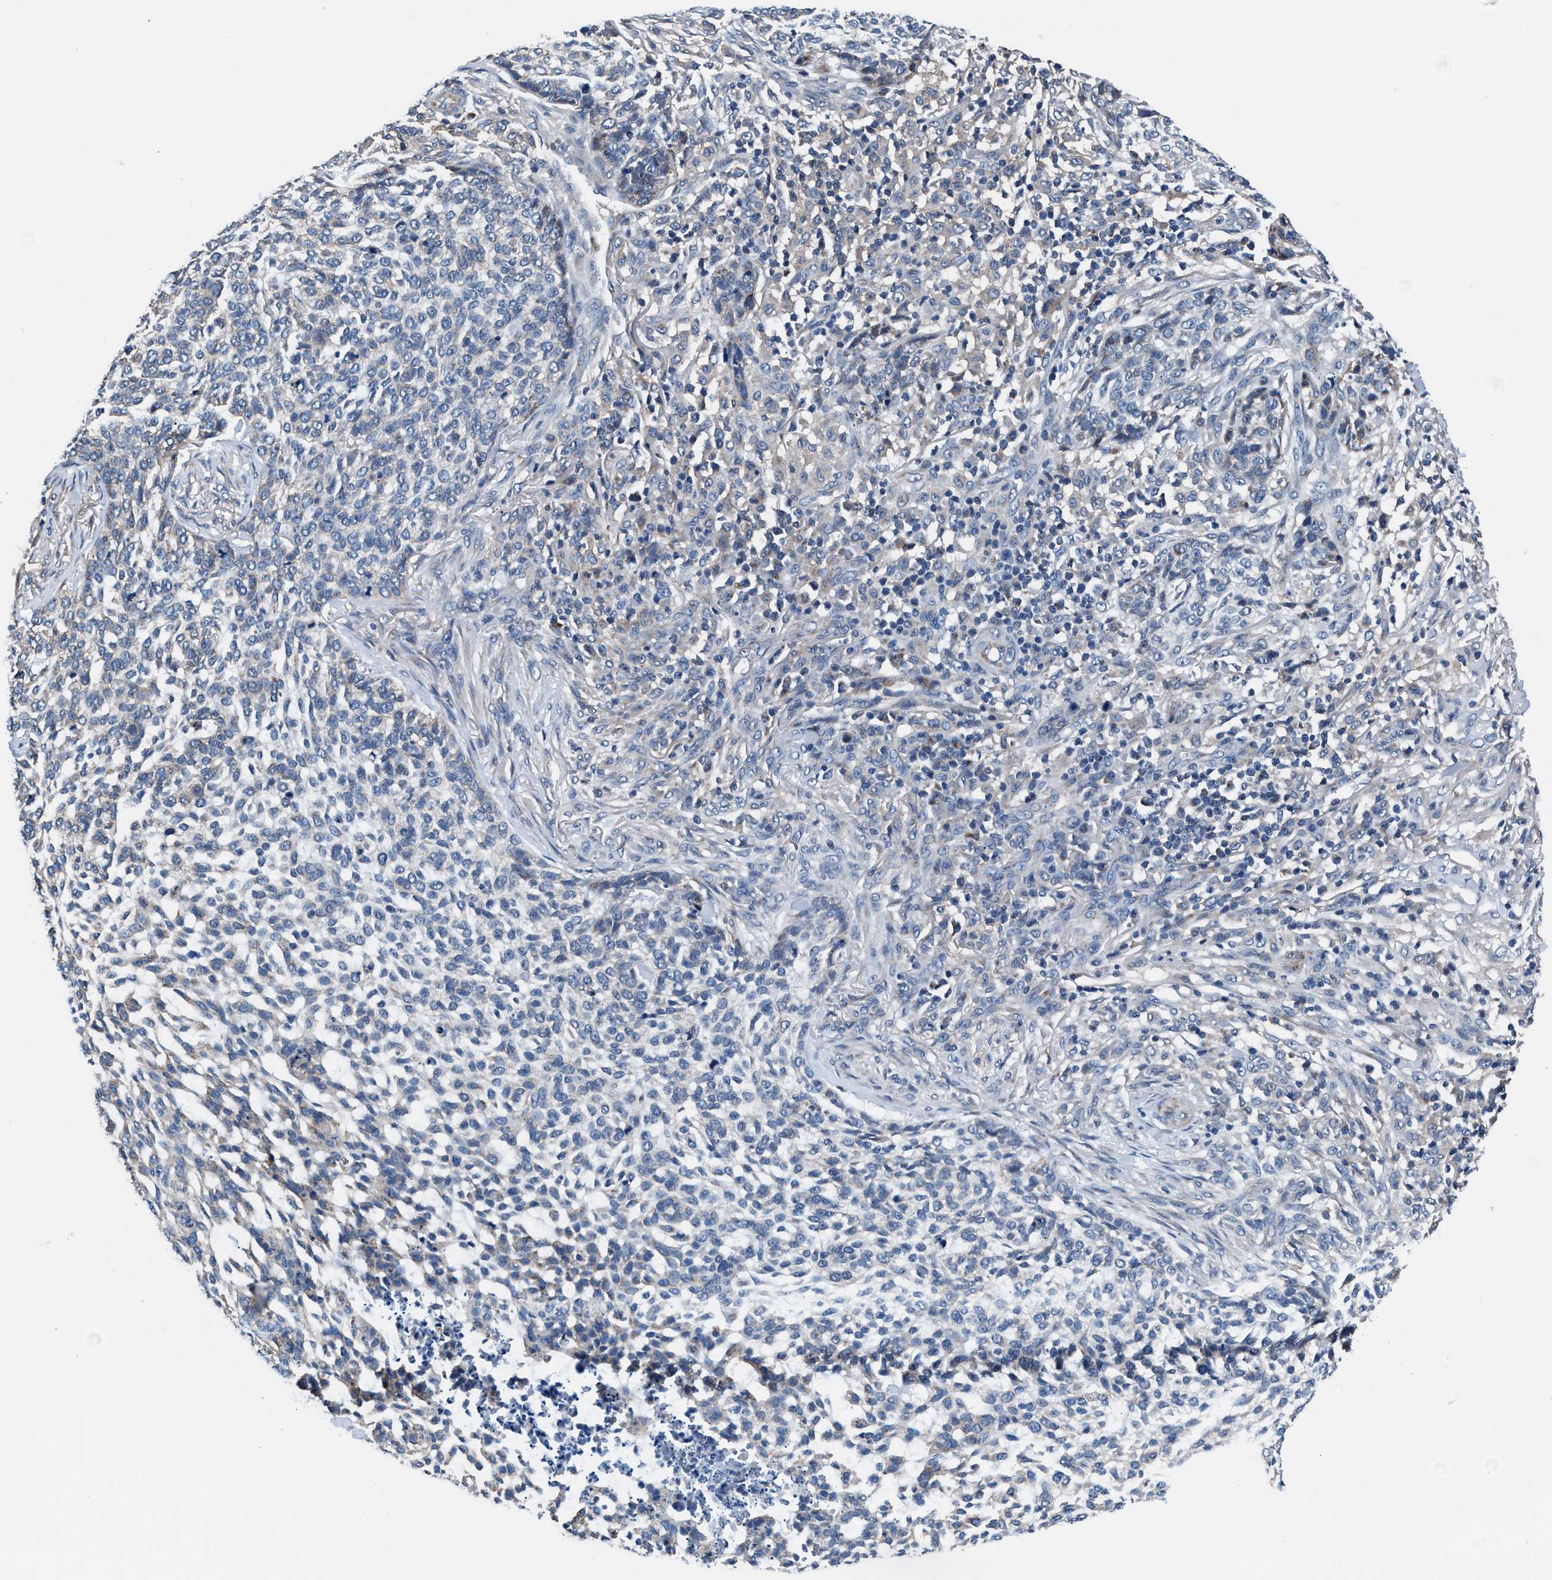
{"staining": {"intensity": "weak", "quantity": "<25%", "location": "cytoplasmic/membranous"}, "tissue": "skin cancer", "cell_type": "Tumor cells", "image_type": "cancer", "snomed": [{"axis": "morphology", "description": "Basal cell carcinoma"}, {"axis": "topography", "description": "Skin"}], "caption": "Human skin basal cell carcinoma stained for a protein using immunohistochemistry (IHC) demonstrates no positivity in tumor cells.", "gene": "NKTR", "patient": {"sex": "female", "age": 64}}